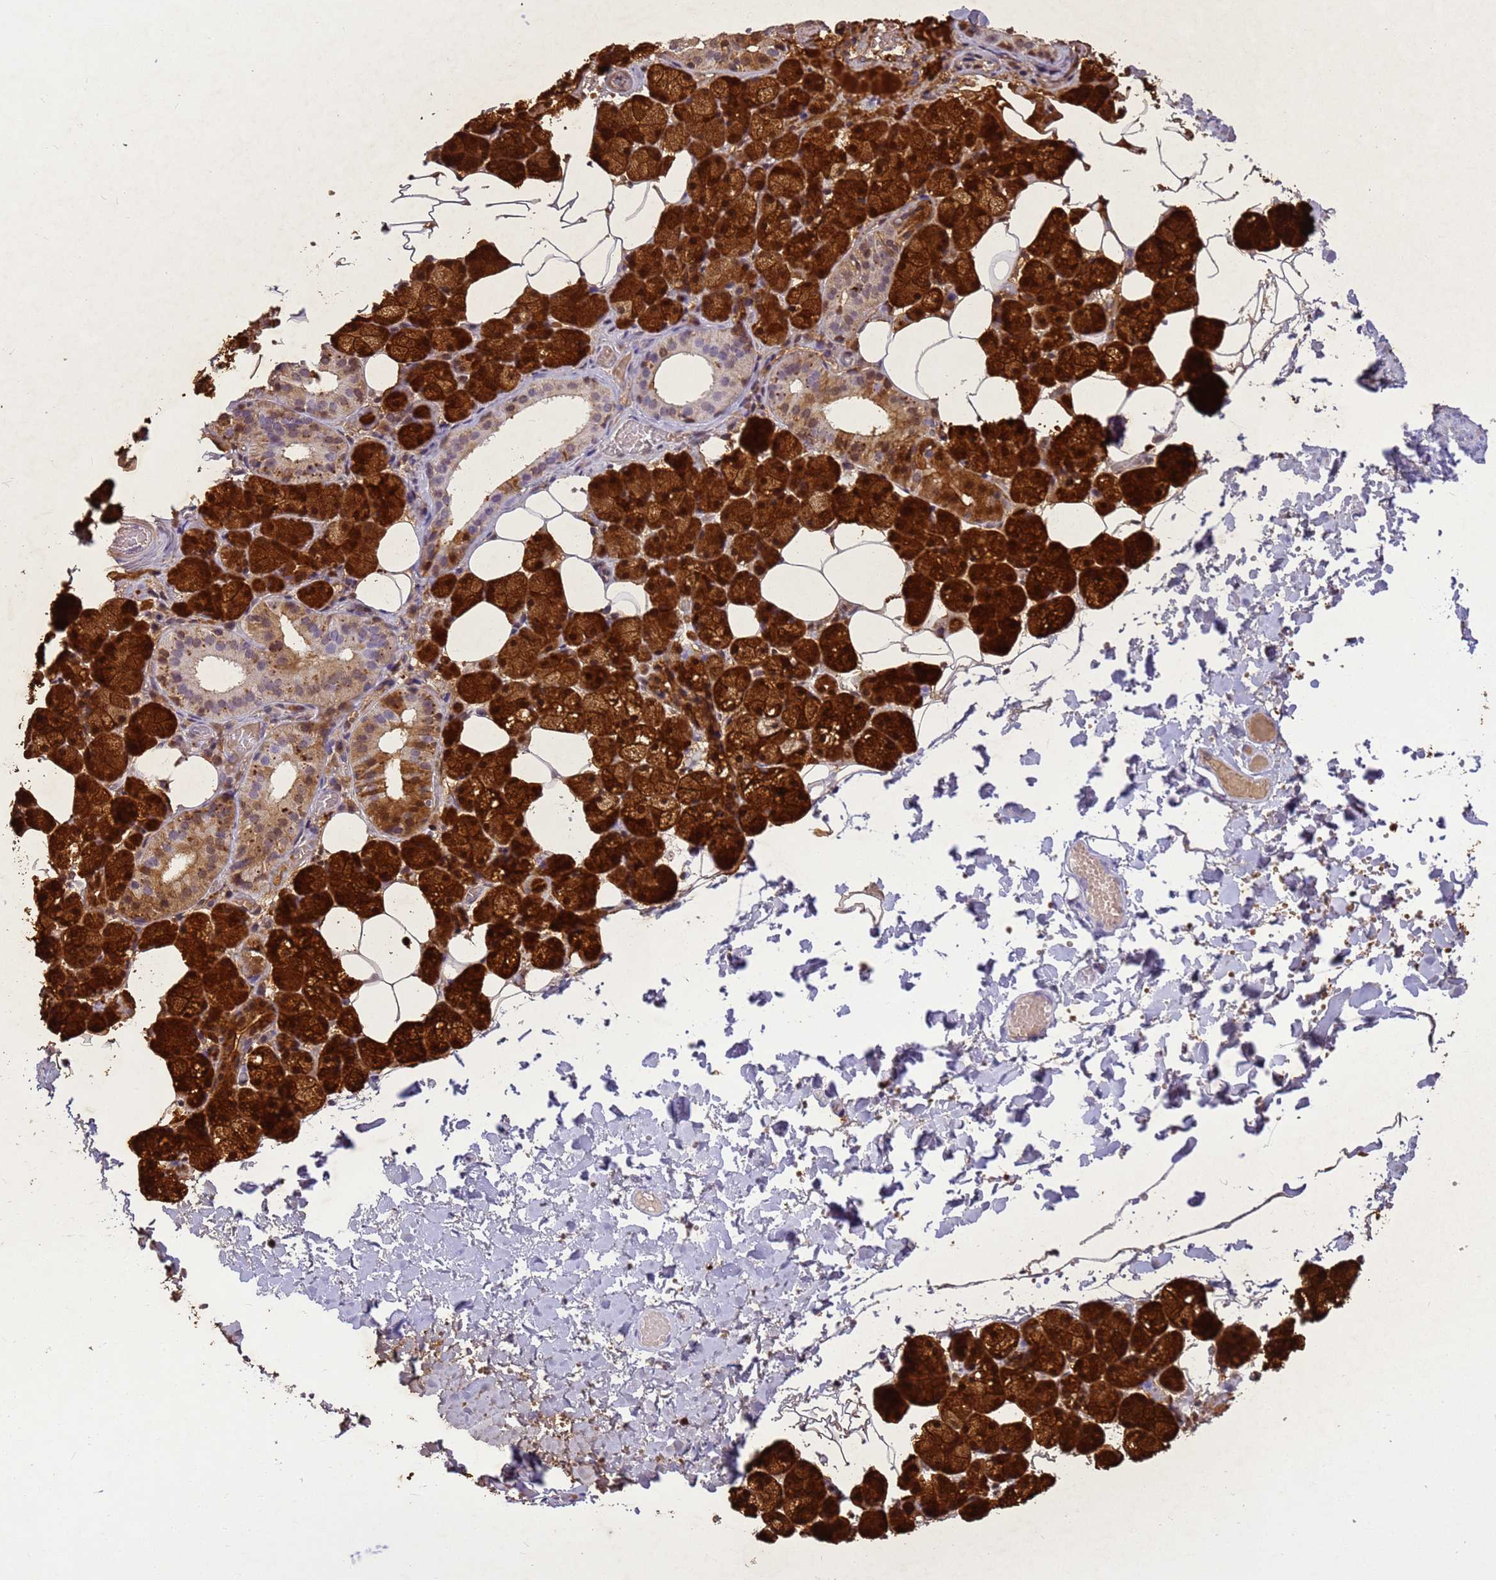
{"staining": {"intensity": "strong", "quantity": ">75%", "location": "cytoplasmic/membranous"}, "tissue": "salivary gland", "cell_type": "Glandular cells", "image_type": "normal", "snomed": [{"axis": "morphology", "description": "Normal tissue, NOS"}, {"axis": "topography", "description": "Salivary gland"}], "caption": "IHC of unremarkable salivary gland displays high levels of strong cytoplasmic/membranous positivity in about >75% of glandular cells.", "gene": "STATH", "patient": {"sex": "female", "age": 33}}